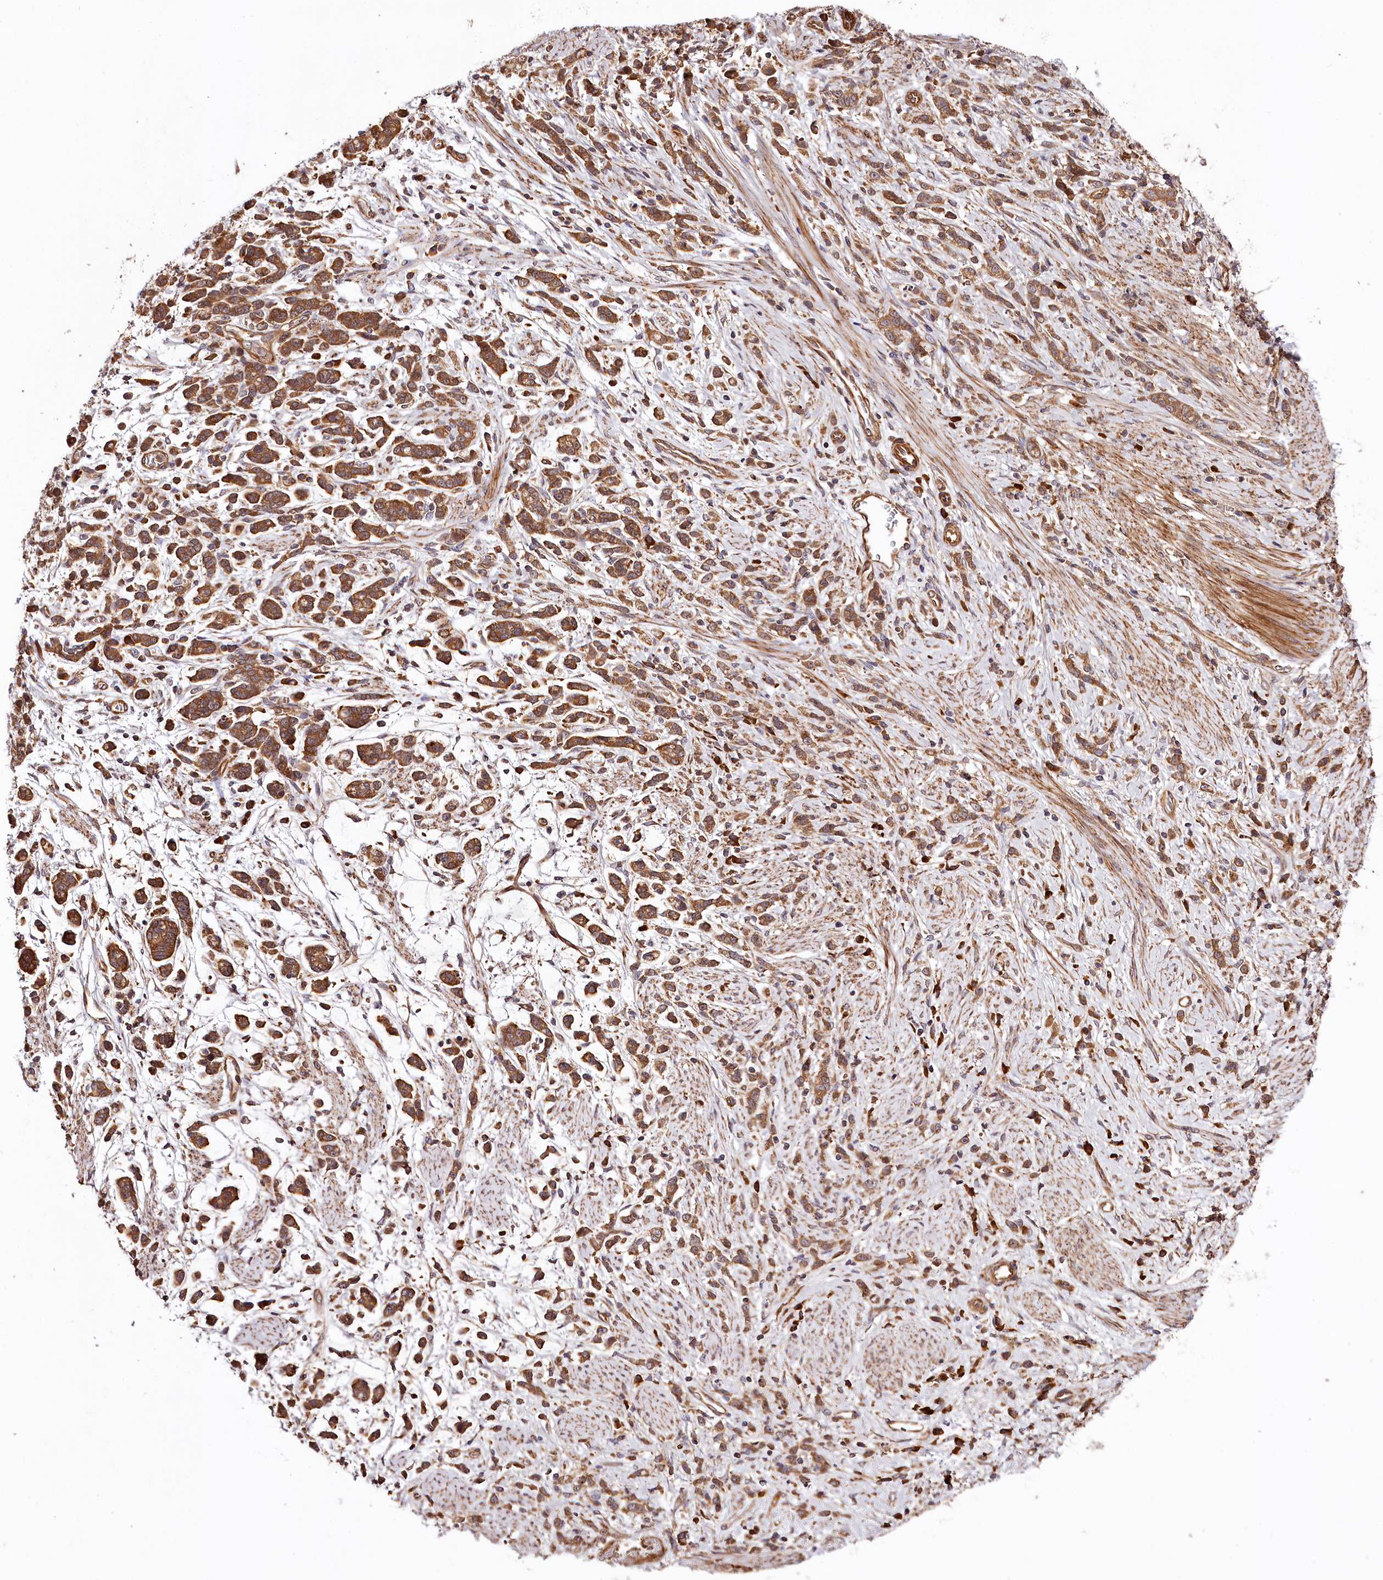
{"staining": {"intensity": "moderate", "quantity": ">75%", "location": "cytoplasmic/membranous"}, "tissue": "stomach cancer", "cell_type": "Tumor cells", "image_type": "cancer", "snomed": [{"axis": "morphology", "description": "Adenocarcinoma, NOS"}, {"axis": "topography", "description": "Stomach"}], "caption": "A micrograph of human stomach cancer stained for a protein shows moderate cytoplasmic/membranous brown staining in tumor cells.", "gene": "TARS1", "patient": {"sex": "female", "age": 60}}